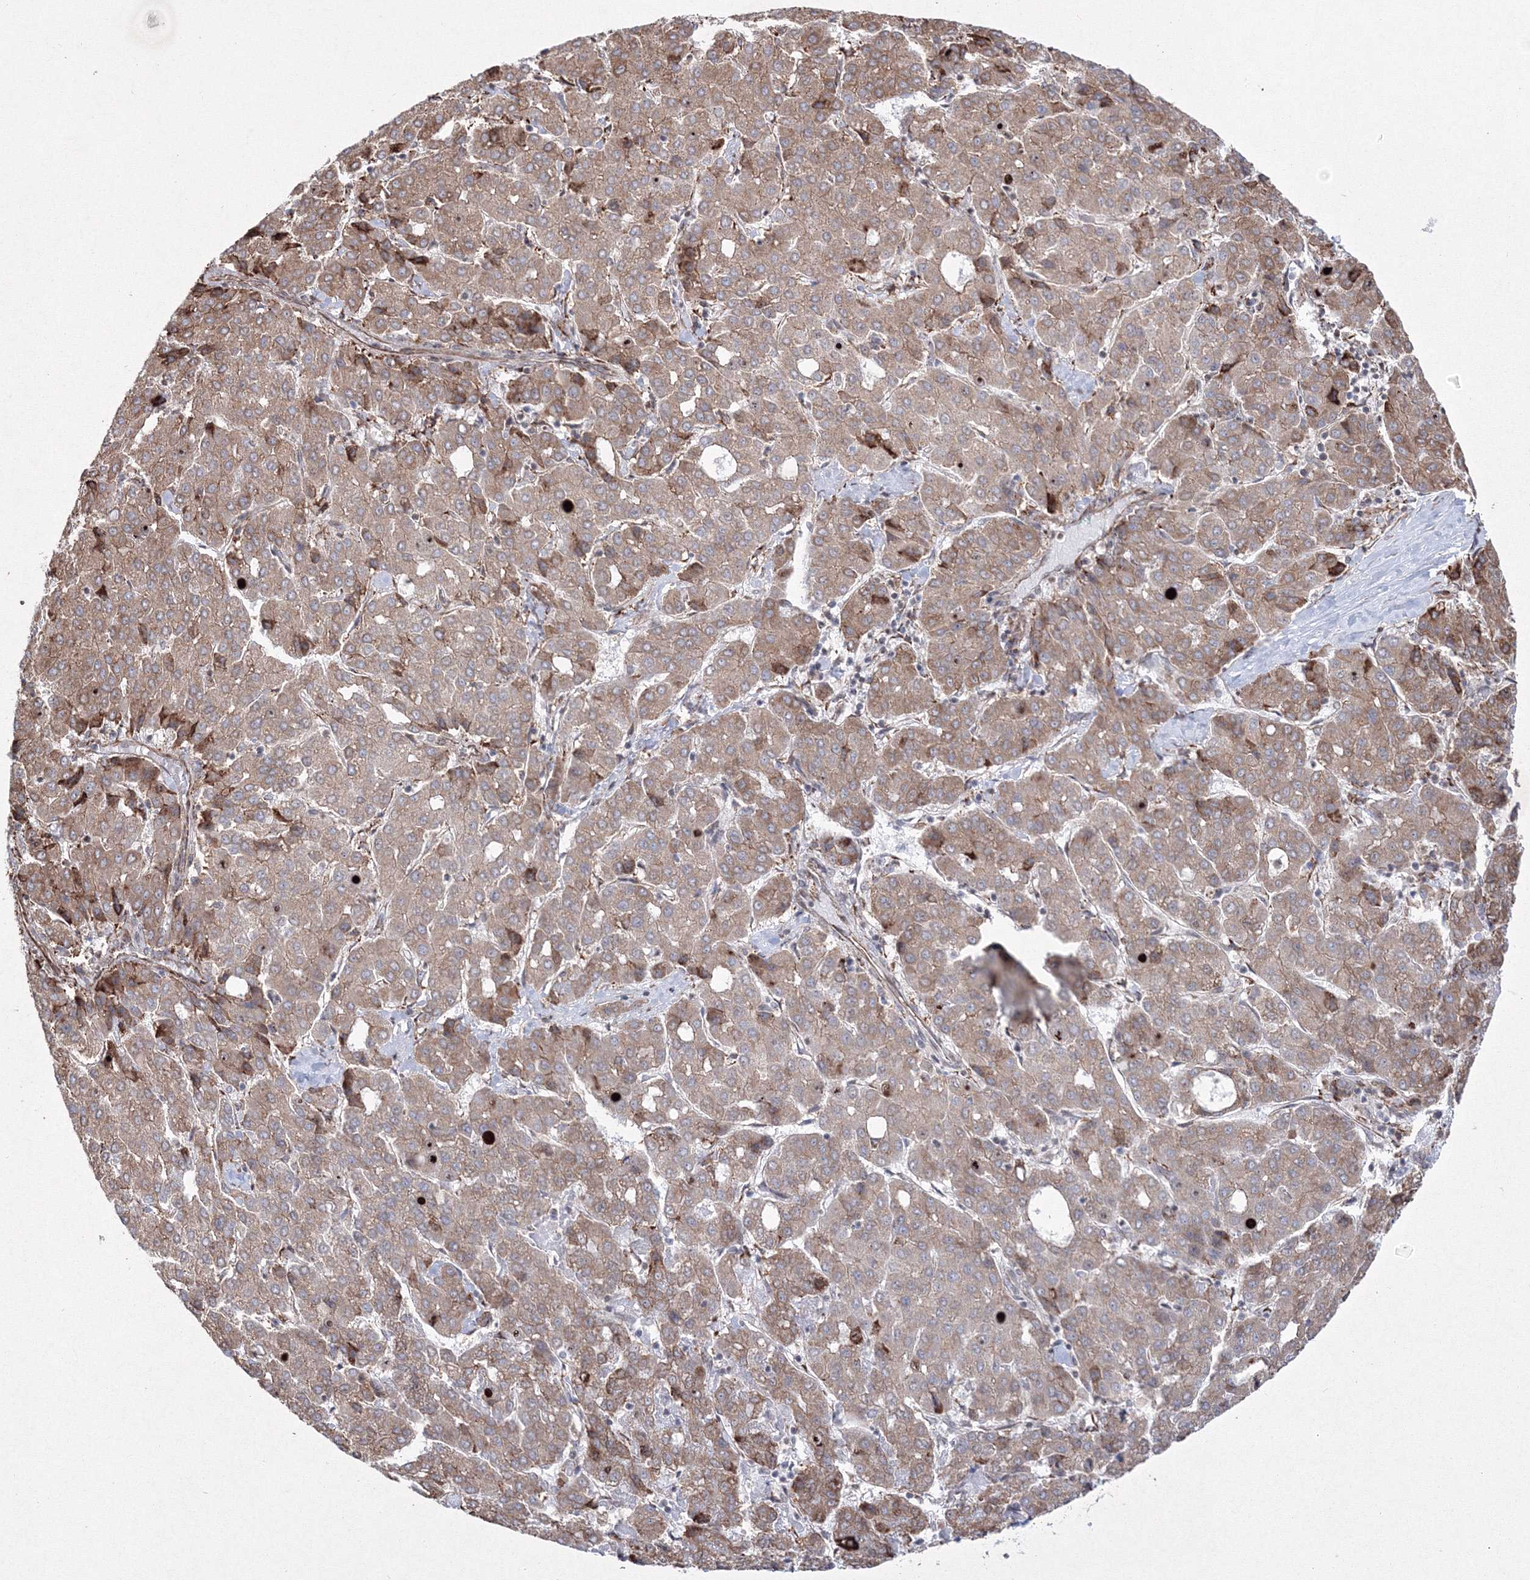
{"staining": {"intensity": "moderate", "quantity": ">75%", "location": "cytoplasmic/membranous"}, "tissue": "liver cancer", "cell_type": "Tumor cells", "image_type": "cancer", "snomed": [{"axis": "morphology", "description": "Carcinoma, Hepatocellular, NOS"}, {"axis": "topography", "description": "Liver"}], "caption": "IHC of human liver hepatocellular carcinoma demonstrates medium levels of moderate cytoplasmic/membranous positivity in approximately >75% of tumor cells.", "gene": "EFCAB12", "patient": {"sex": "male", "age": 65}}